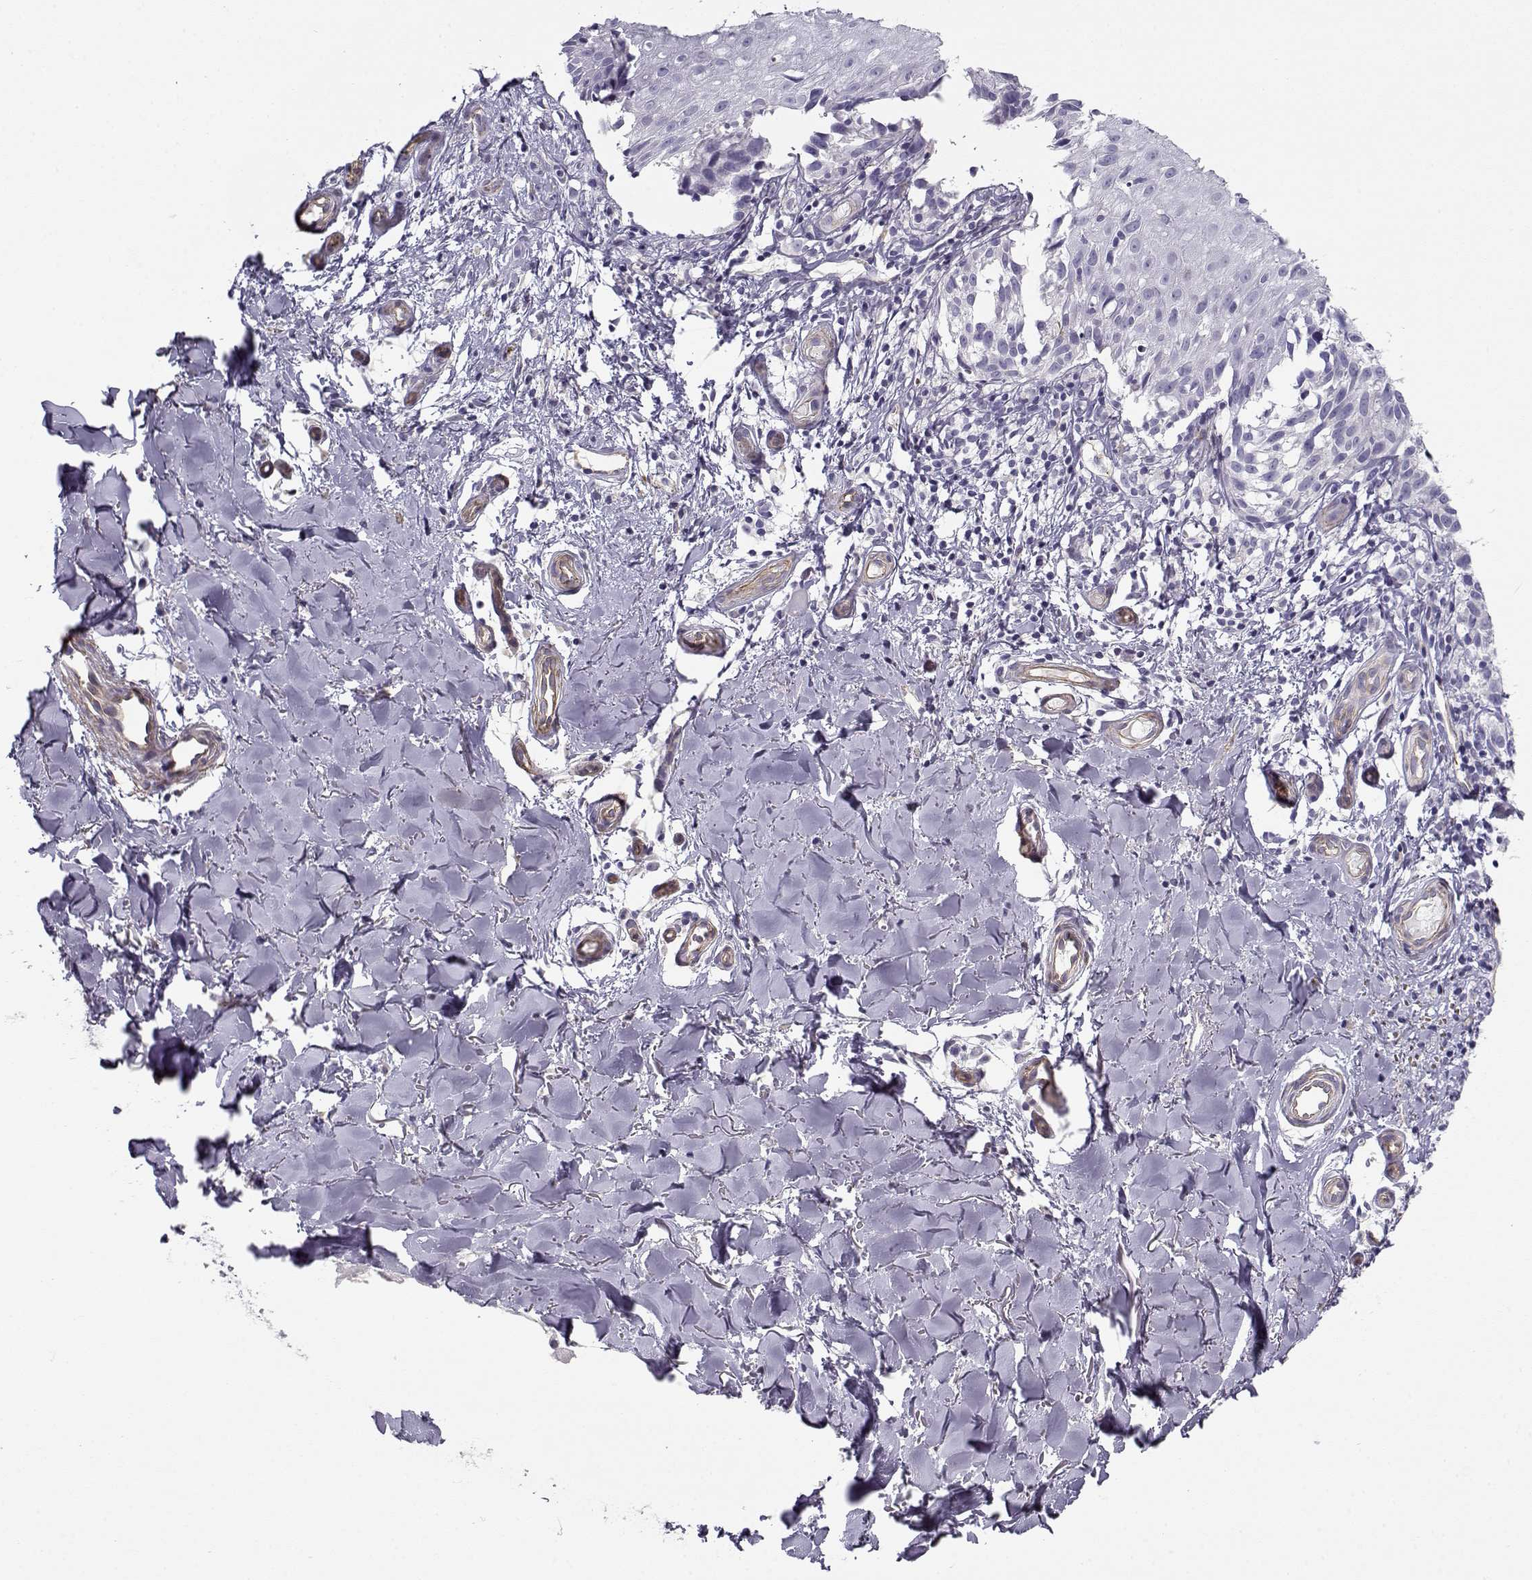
{"staining": {"intensity": "negative", "quantity": "none", "location": "none"}, "tissue": "melanoma", "cell_type": "Tumor cells", "image_type": "cancer", "snomed": [{"axis": "morphology", "description": "Malignant melanoma, NOS"}, {"axis": "topography", "description": "Skin"}], "caption": "This photomicrograph is of melanoma stained with immunohistochemistry (IHC) to label a protein in brown with the nuclei are counter-stained blue. There is no staining in tumor cells.", "gene": "MYO1A", "patient": {"sex": "female", "age": 53}}